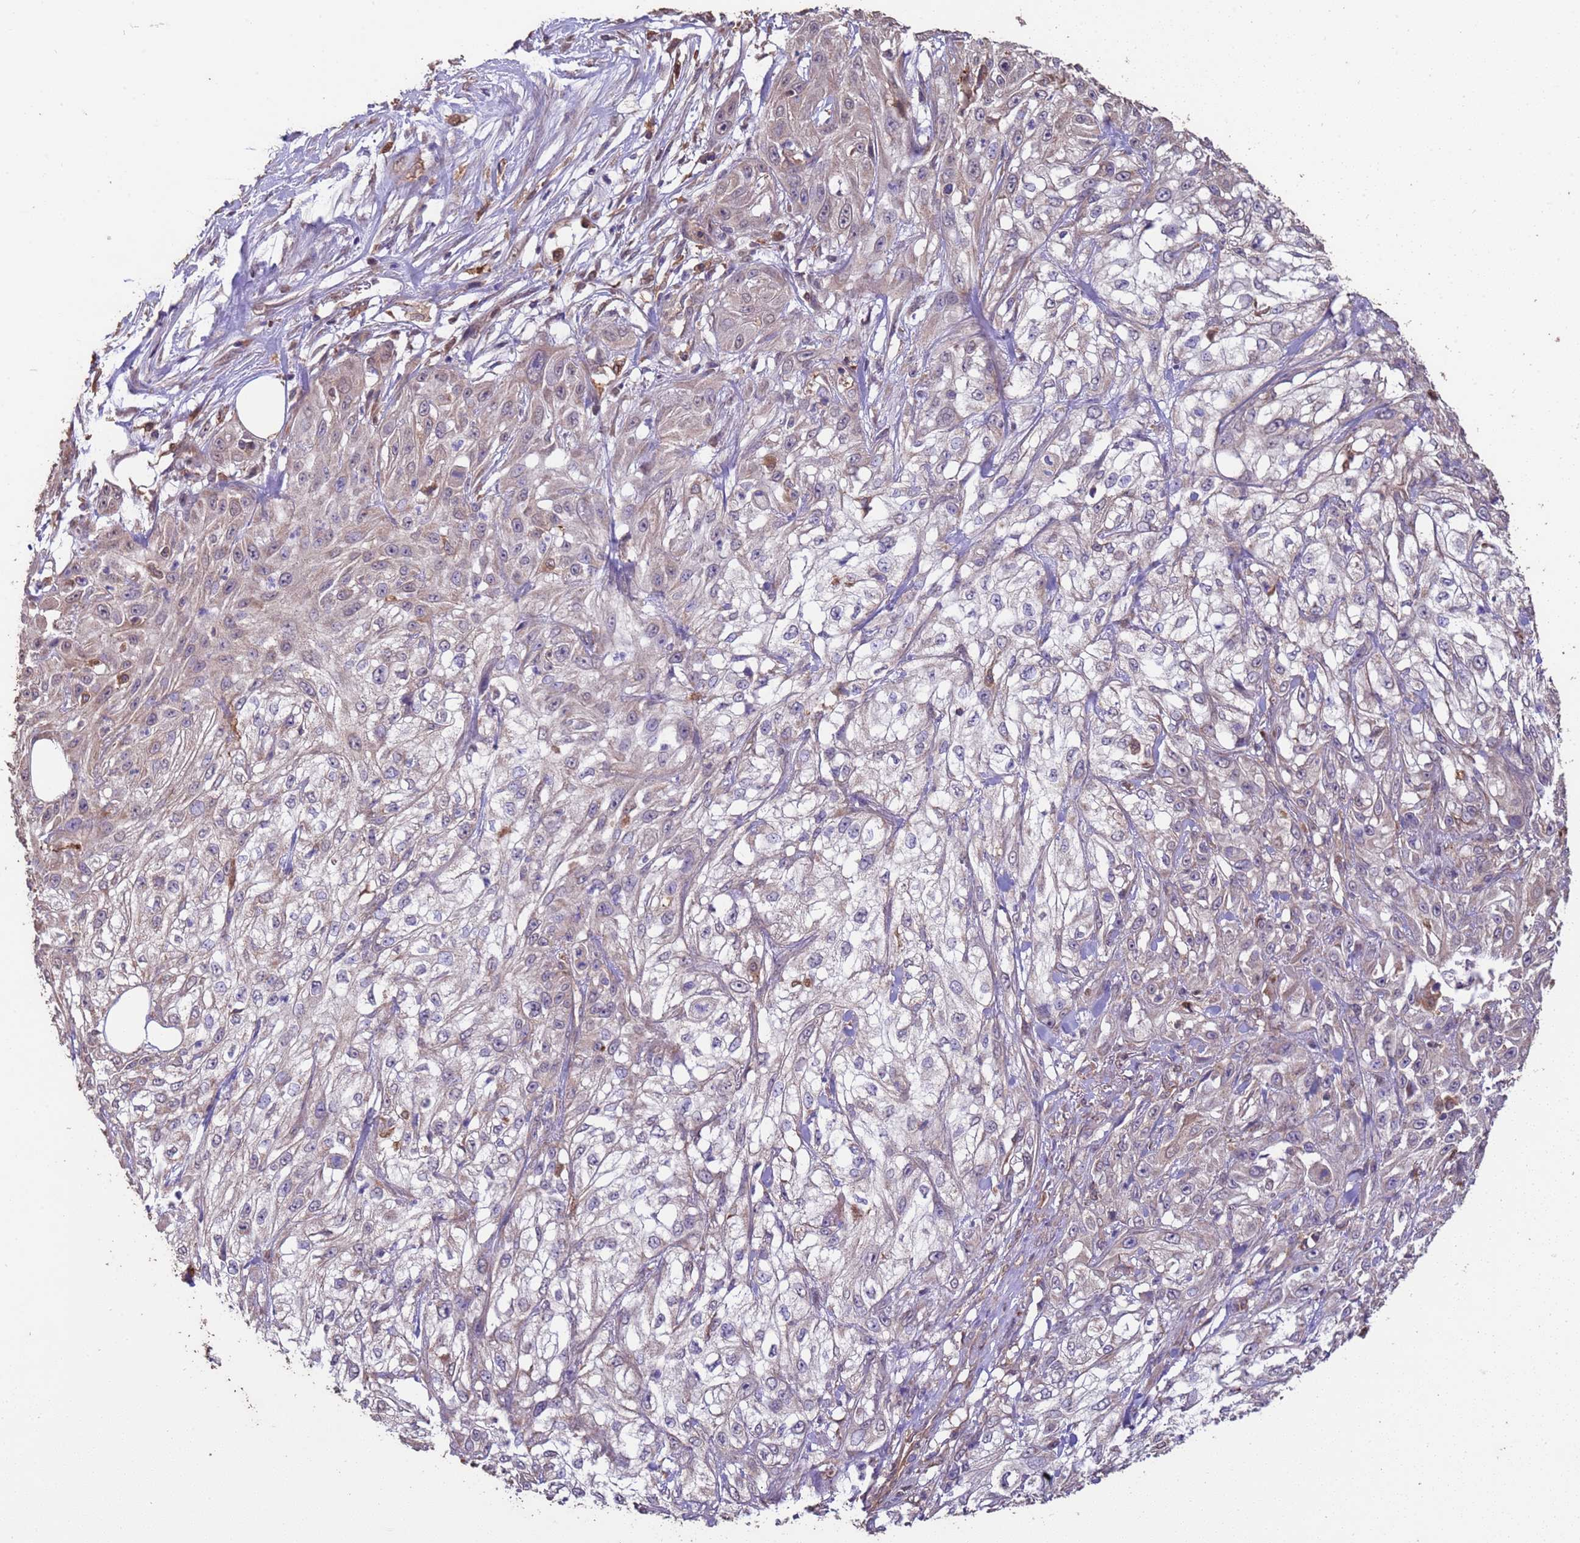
{"staining": {"intensity": "negative", "quantity": "none", "location": "none"}, "tissue": "skin cancer", "cell_type": "Tumor cells", "image_type": "cancer", "snomed": [{"axis": "morphology", "description": "Squamous cell carcinoma, NOS"}, {"axis": "morphology", "description": "Squamous cell carcinoma, metastatic, NOS"}, {"axis": "topography", "description": "Skin"}, {"axis": "topography", "description": "Lymph node"}], "caption": "Immunohistochemistry photomicrograph of neoplastic tissue: squamous cell carcinoma (skin) stained with DAB (3,3'-diaminobenzidine) demonstrates no significant protein expression in tumor cells.", "gene": "NPHP1", "patient": {"sex": "male", "age": 75}}